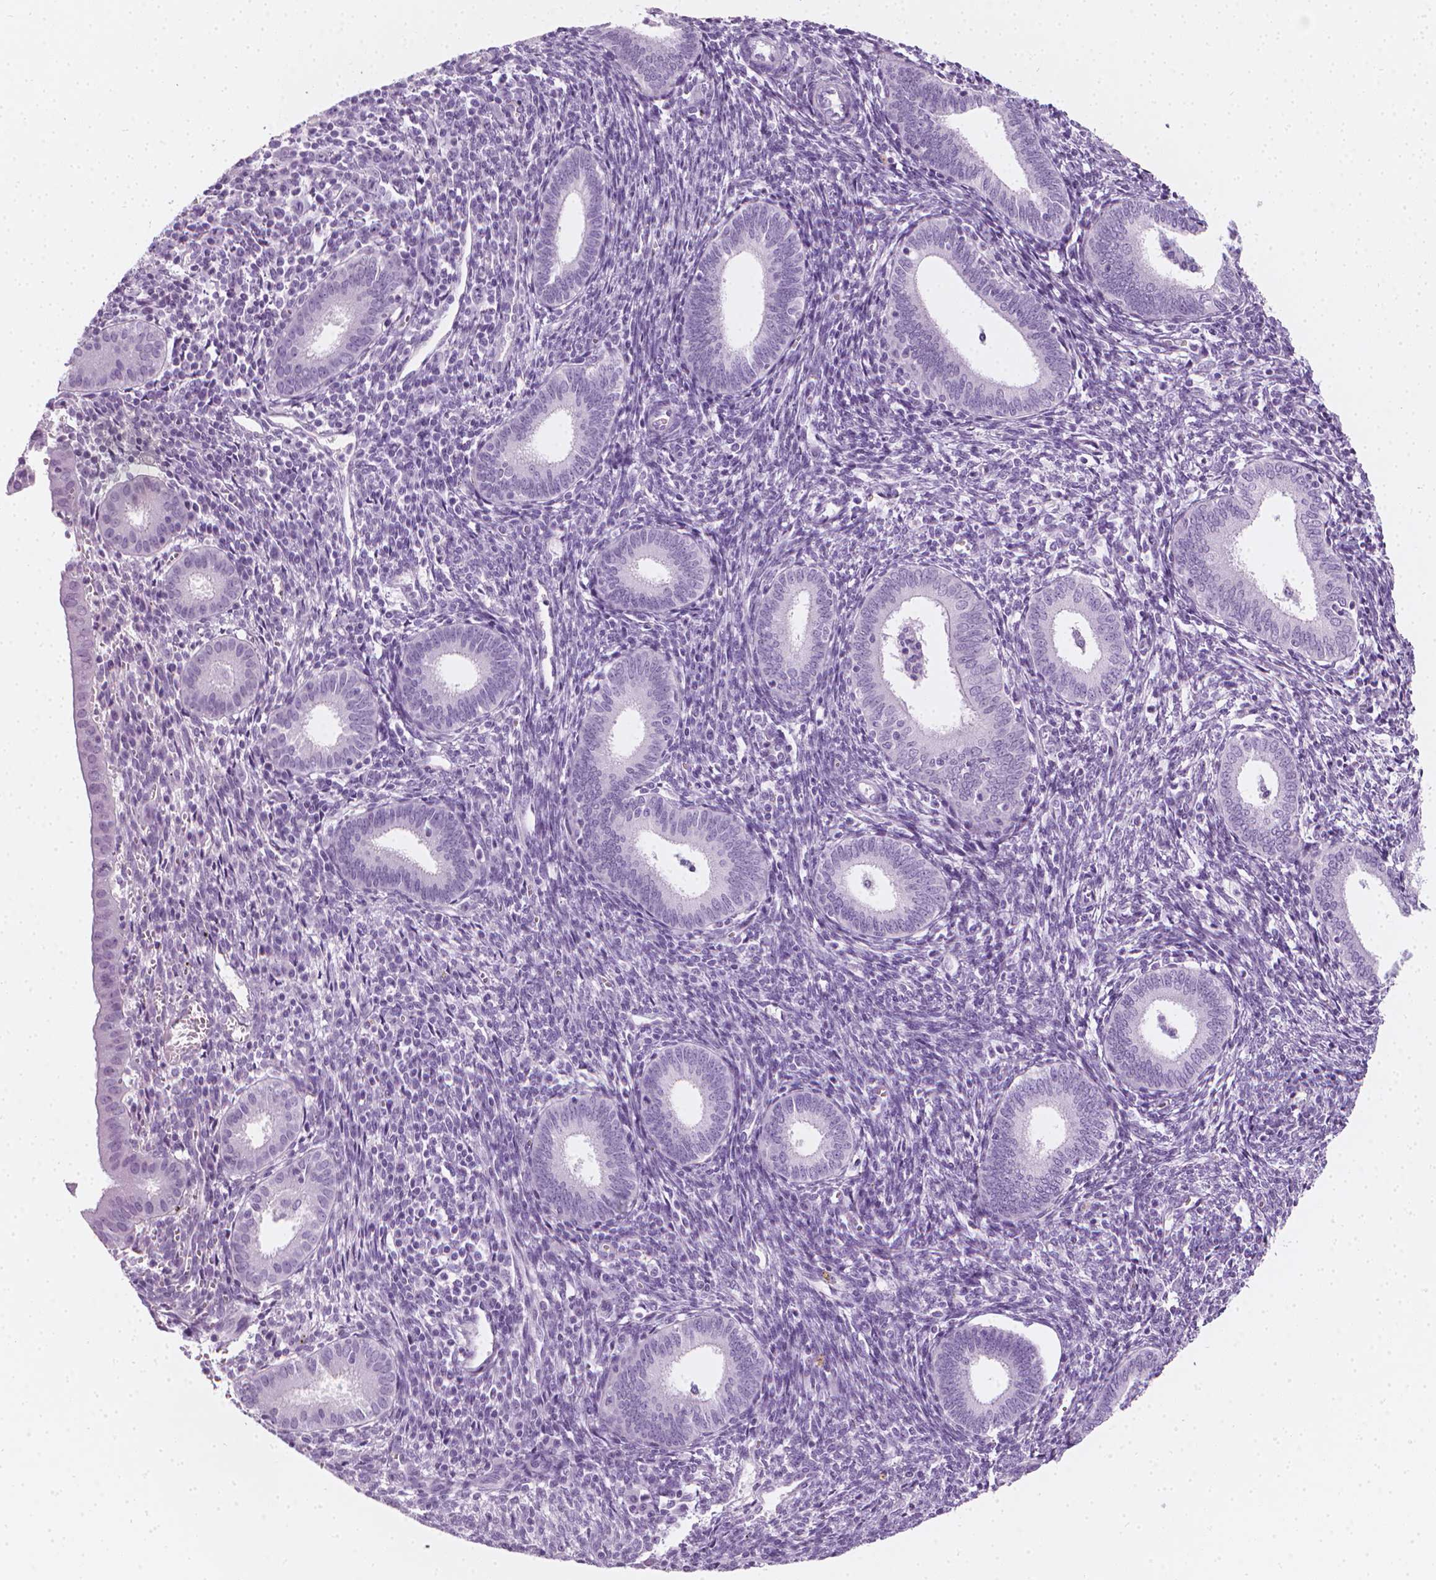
{"staining": {"intensity": "negative", "quantity": "none", "location": "none"}, "tissue": "endometrium", "cell_type": "Cells in endometrial stroma", "image_type": "normal", "snomed": [{"axis": "morphology", "description": "Normal tissue, NOS"}, {"axis": "topography", "description": "Endometrium"}], "caption": "High power microscopy image of an immunohistochemistry histopathology image of normal endometrium, revealing no significant staining in cells in endometrial stroma.", "gene": "SCG3", "patient": {"sex": "female", "age": 41}}